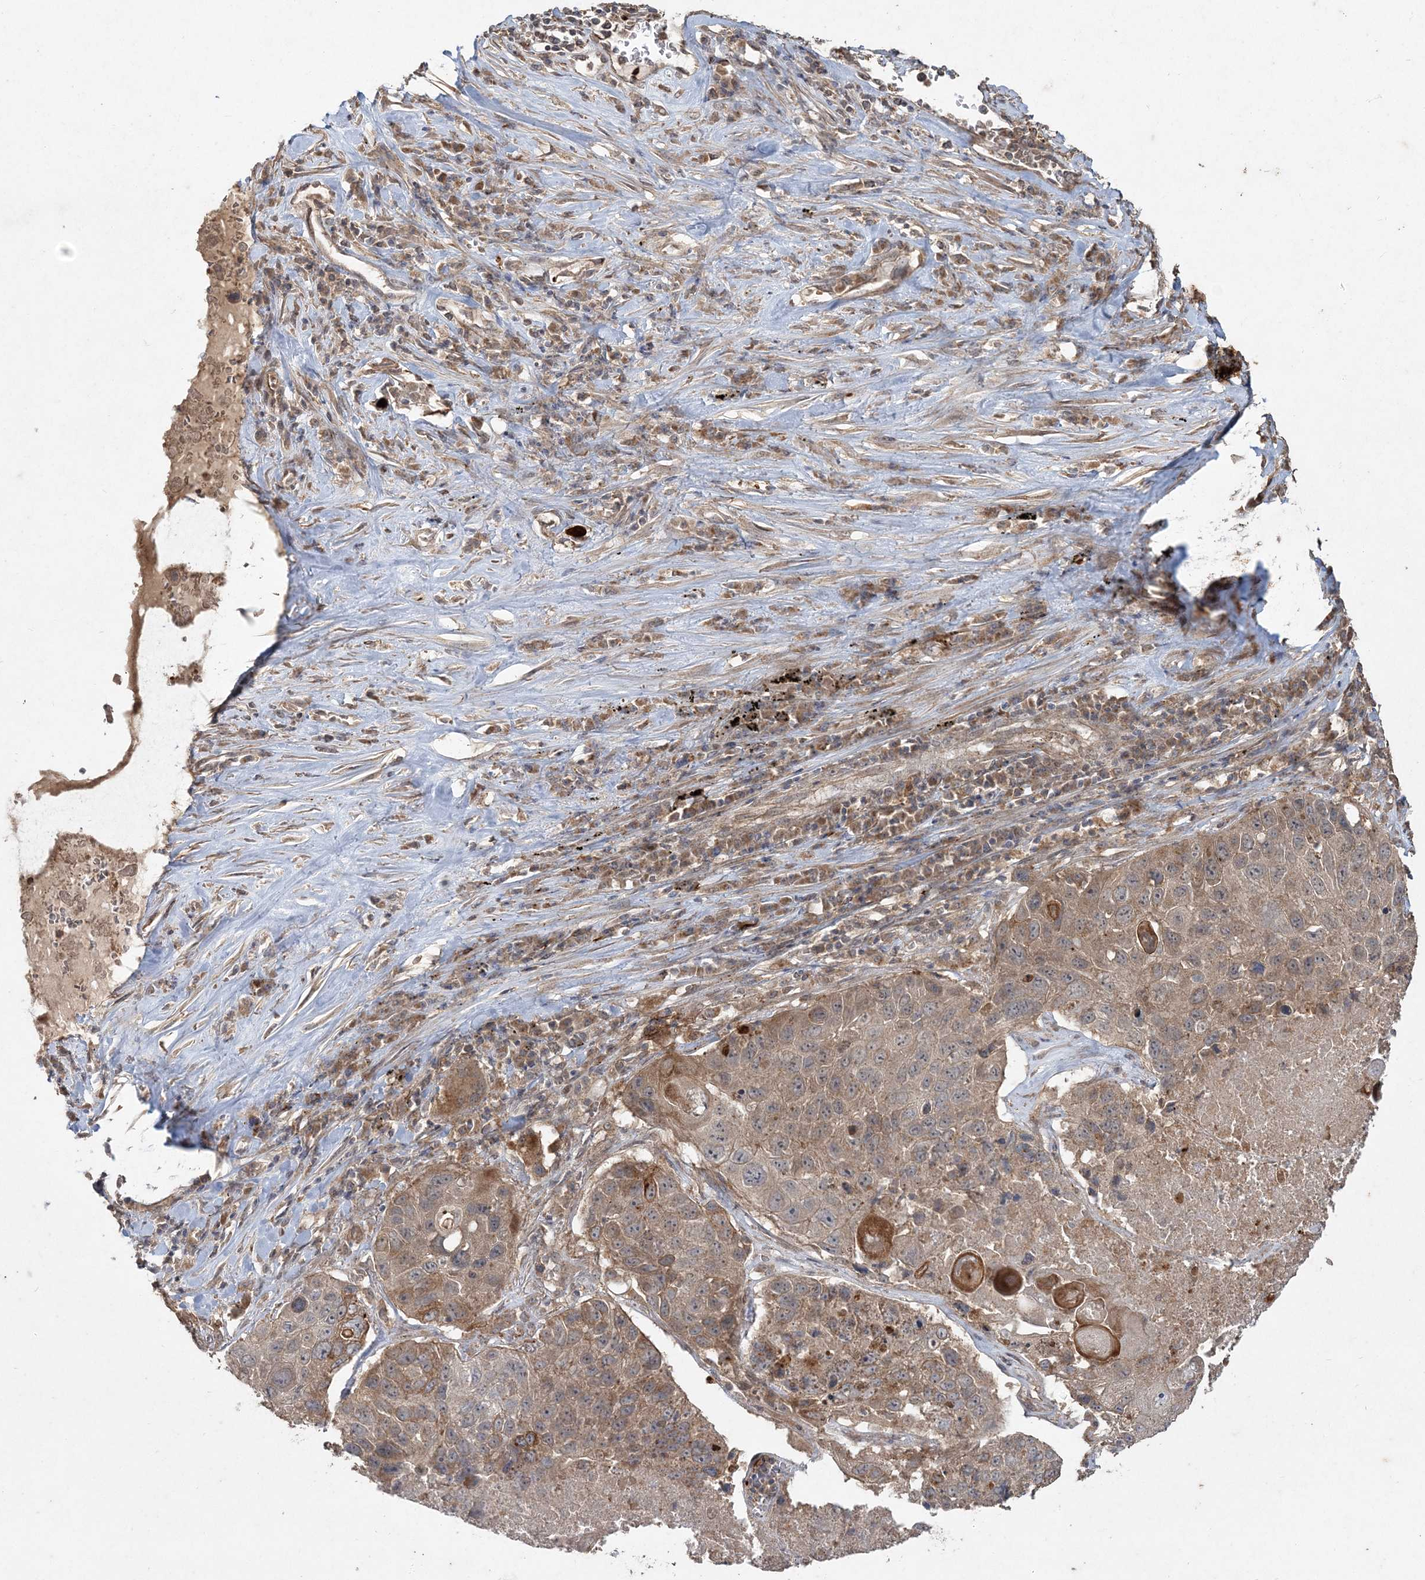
{"staining": {"intensity": "moderate", "quantity": ">75%", "location": "cytoplasmic/membranous"}, "tissue": "lung cancer", "cell_type": "Tumor cells", "image_type": "cancer", "snomed": [{"axis": "morphology", "description": "Squamous cell carcinoma, NOS"}, {"axis": "topography", "description": "Lung"}], "caption": "Lung squamous cell carcinoma stained with a brown dye shows moderate cytoplasmic/membranous positive expression in about >75% of tumor cells.", "gene": "SPRY1", "patient": {"sex": "male", "age": 61}}